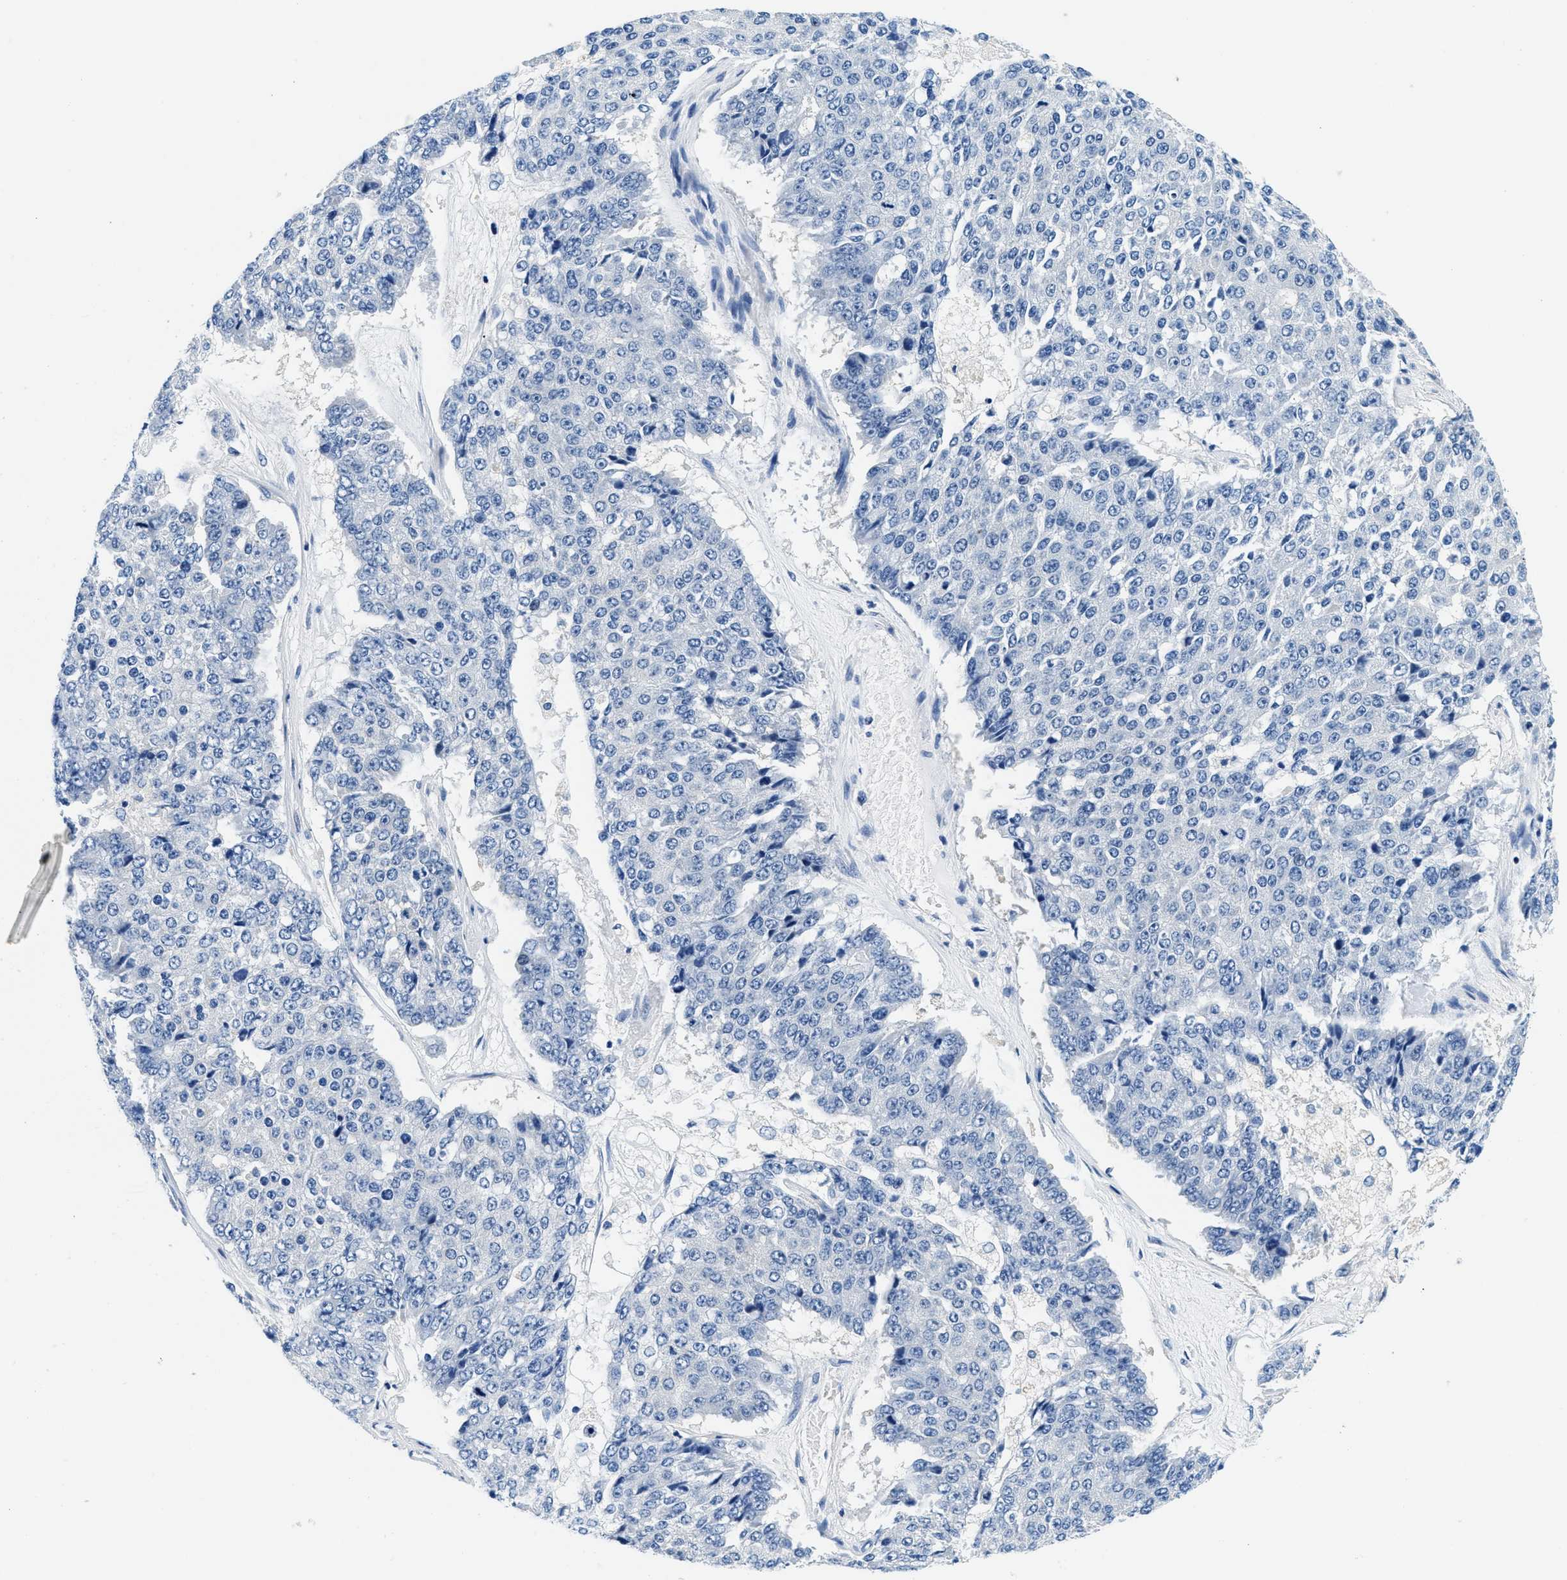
{"staining": {"intensity": "negative", "quantity": "none", "location": "none"}, "tissue": "pancreatic cancer", "cell_type": "Tumor cells", "image_type": "cancer", "snomed": [{"axis": "morphology", "description": "Adenocarcinoma, NOS"}, {"axis": "topography", "description": "Pancreas"}], "caption": "This is a histopathology image of IHC staining of adenocarcinoma (pancreatic), which shows no staining in tumor cells. (DAB immunohistochemistry (IHC), high magnification).", "gene": "GSTM3", "patient": {"sex": "male", "age": 50}}